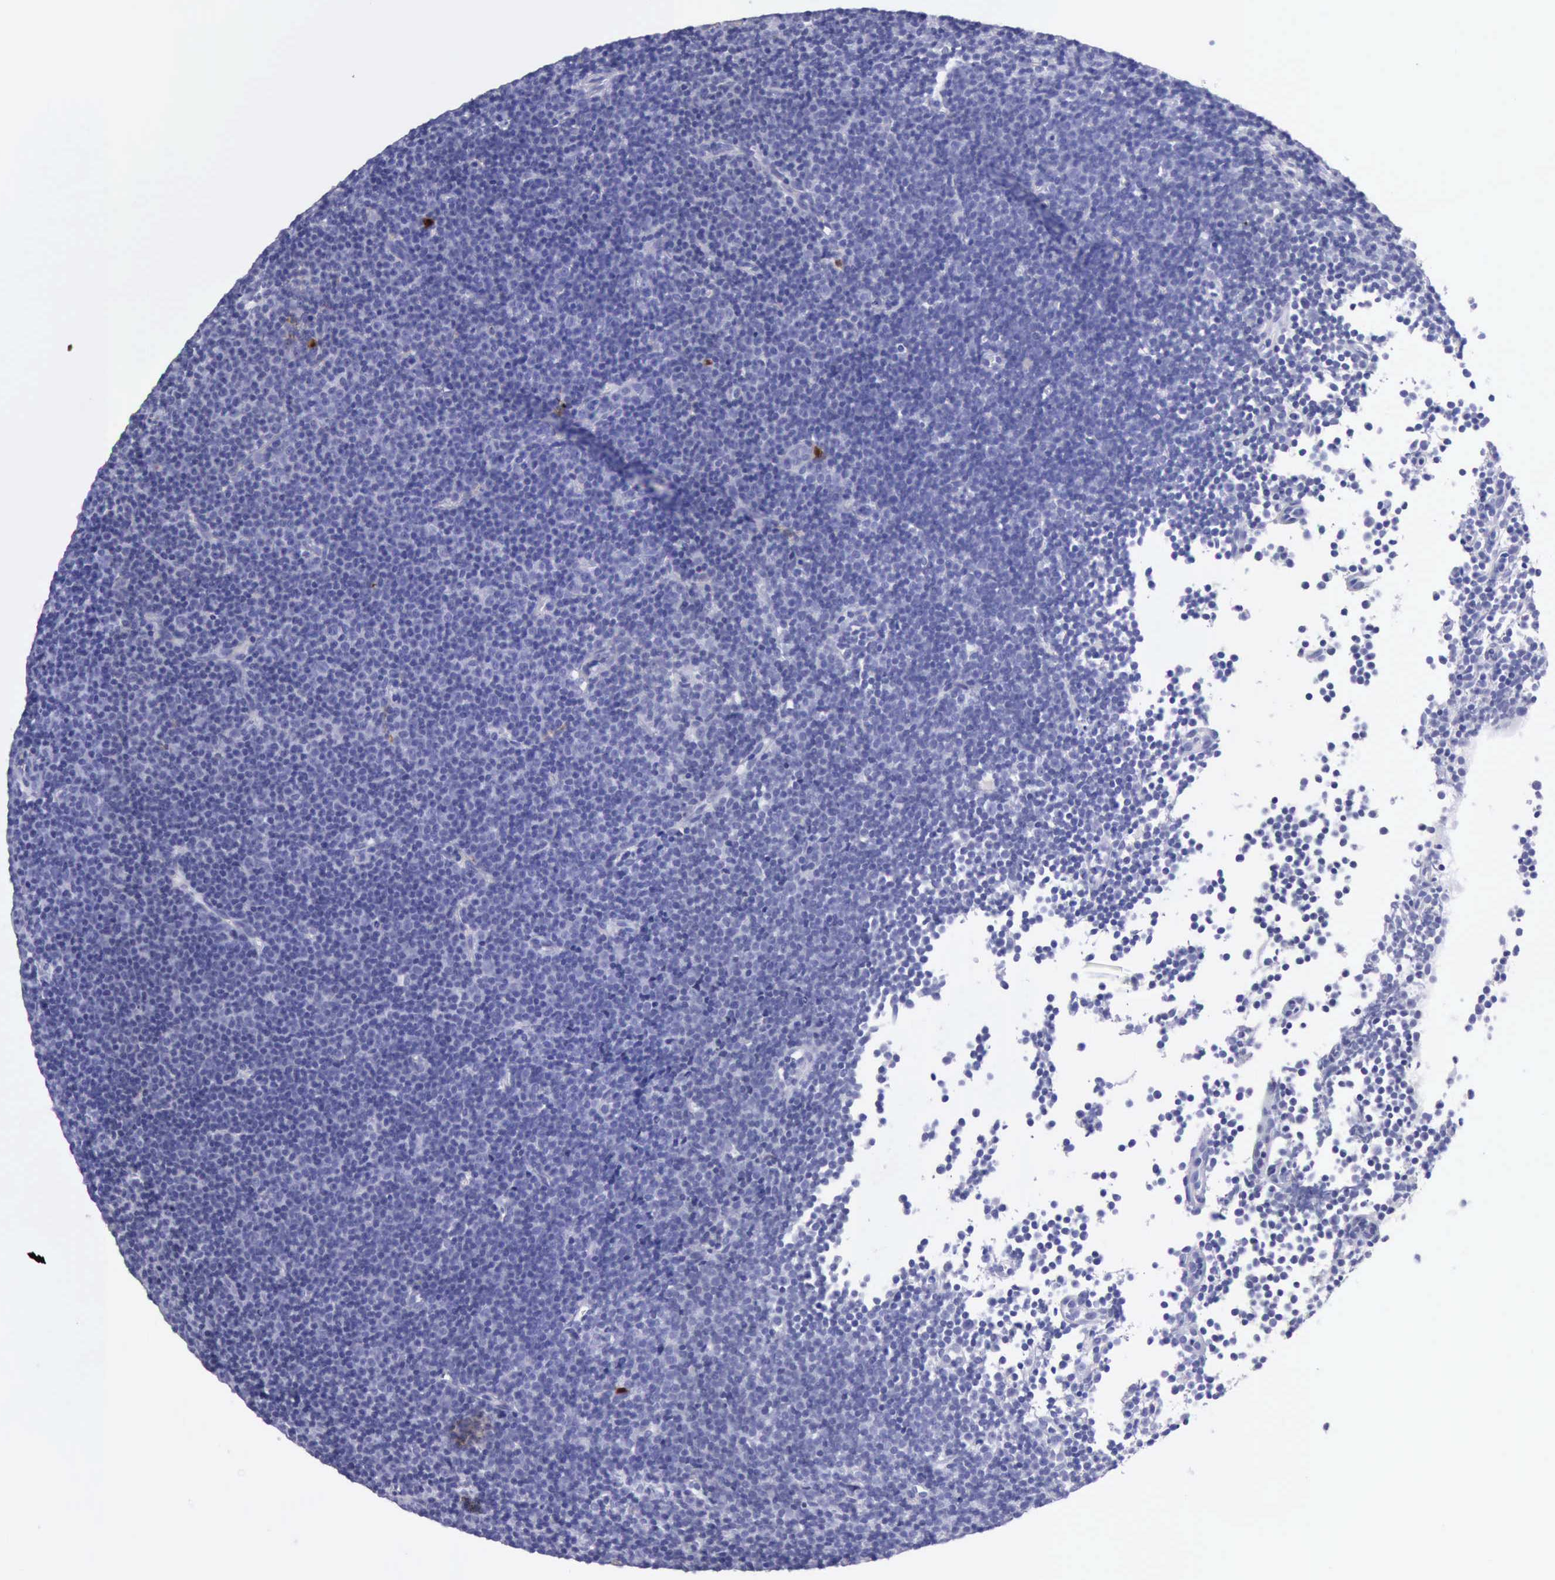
{"staining": {"intensity": "negative", "quantity": "none", "location": "none"}, "tissue": "lymphoma", "cell_type": "Tumor cells", "image_type": "cancer", "snomed": [{"axis": "morphology", "description": "Malignant lymphoma, non-Hodgkin's type, Low grade"}, {"axis": "topography", "description": "Lymph node"}], "caption": "Protein analysis of malignant lymphoma, non-Hodgkin's type (low-grade) shows no significant expression in tumor cells.", "gene": "CSTA", "patient": {"sex": "male", "age": 57}}